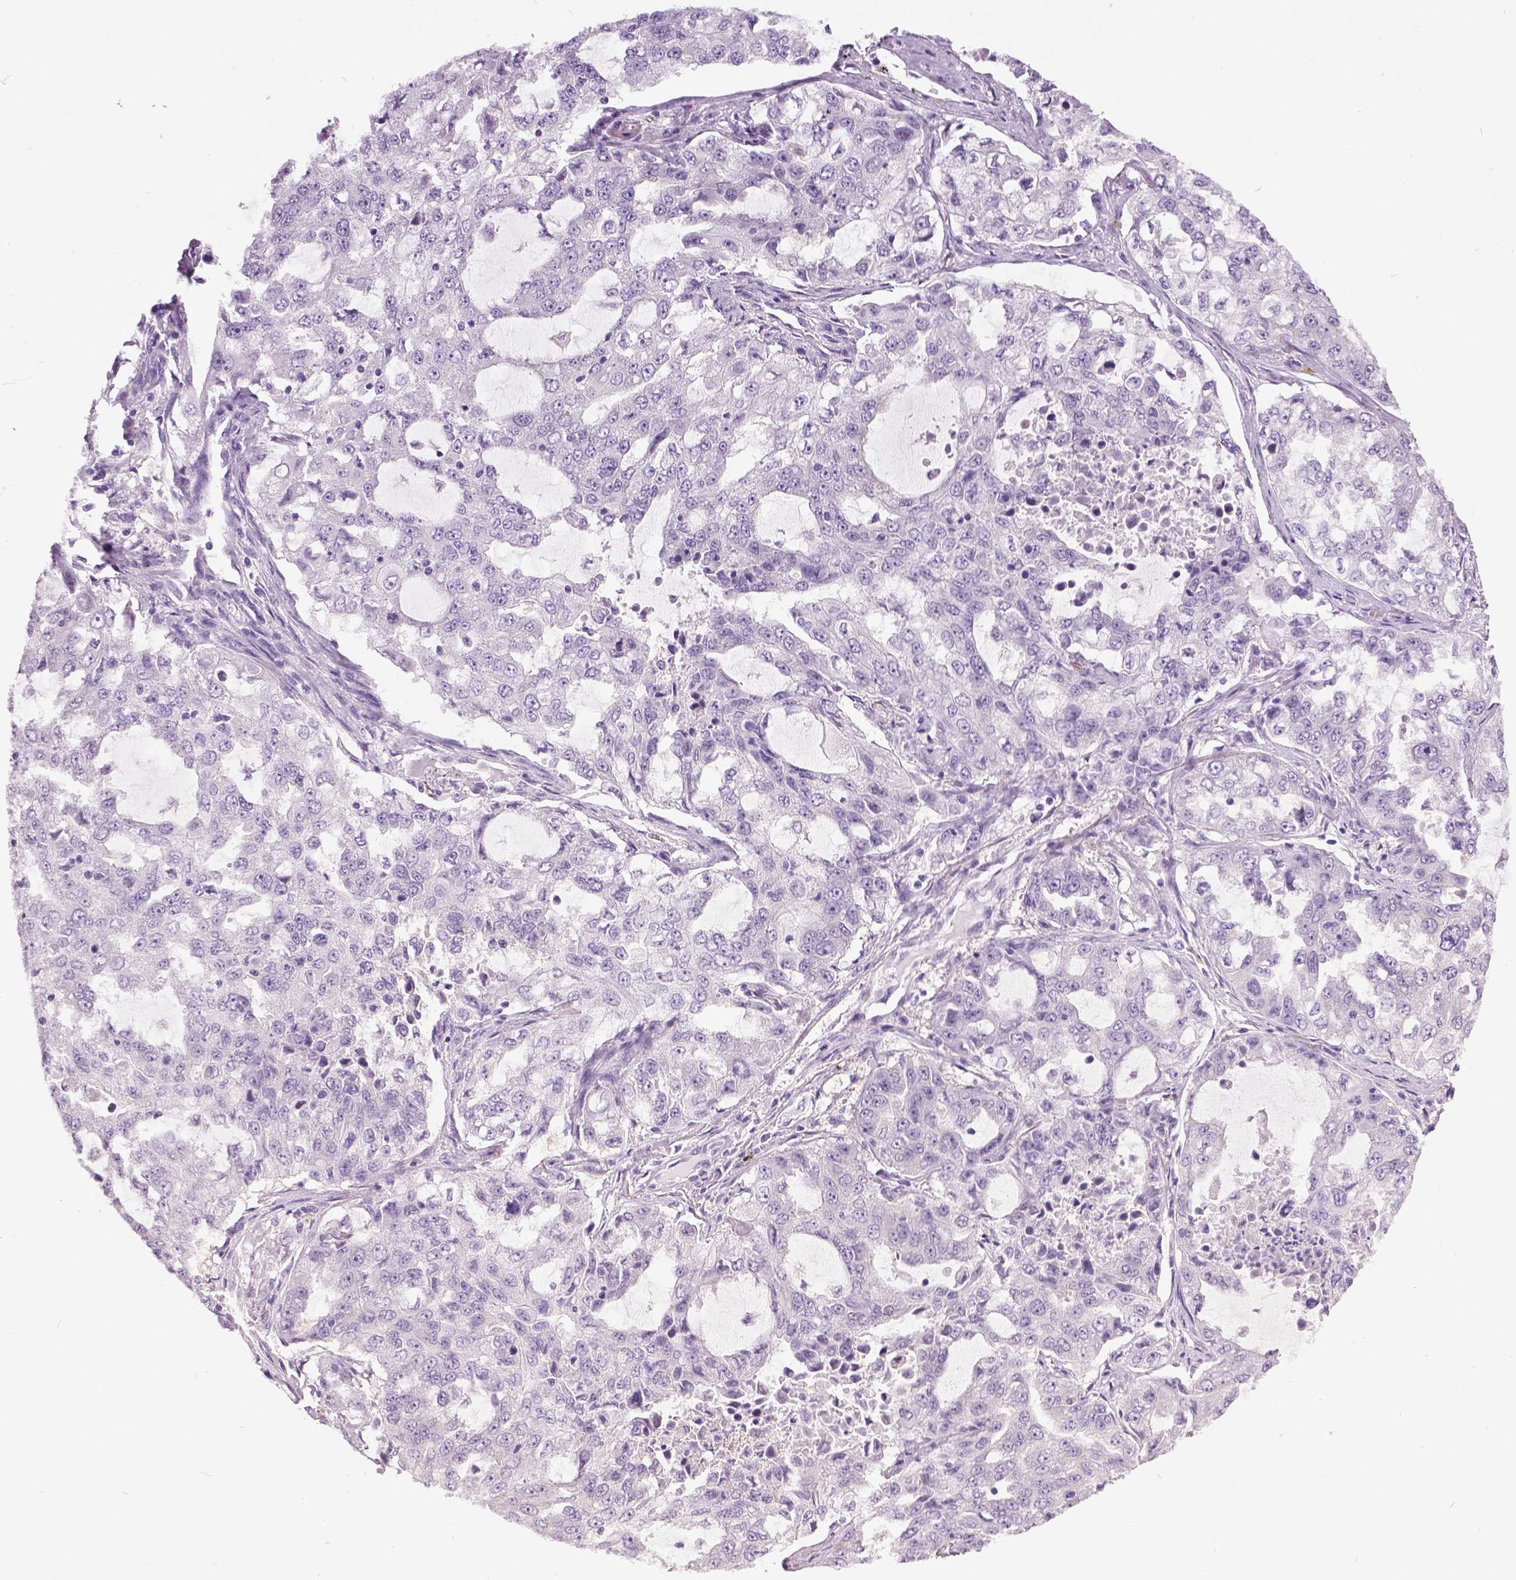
{"staining": {"intensity": "negative", "quantity": "none", "location": "none"}, "tissue": "lung cancer", "cell_type": "Tumor cells", "image_type": "cancer", "snomed": [{"axis": "morphology", "description": "Adenocarcinoma, NOS"}, {"axis": "topography", "description": "Lung"}], "caption": "A histopathology image of lung cancer (adenocarcinoma) stained for a protein displays no brown staining in tumor cells.", "gene": "TP53TG5", "patient": {"sex": "female", "age": 61}}